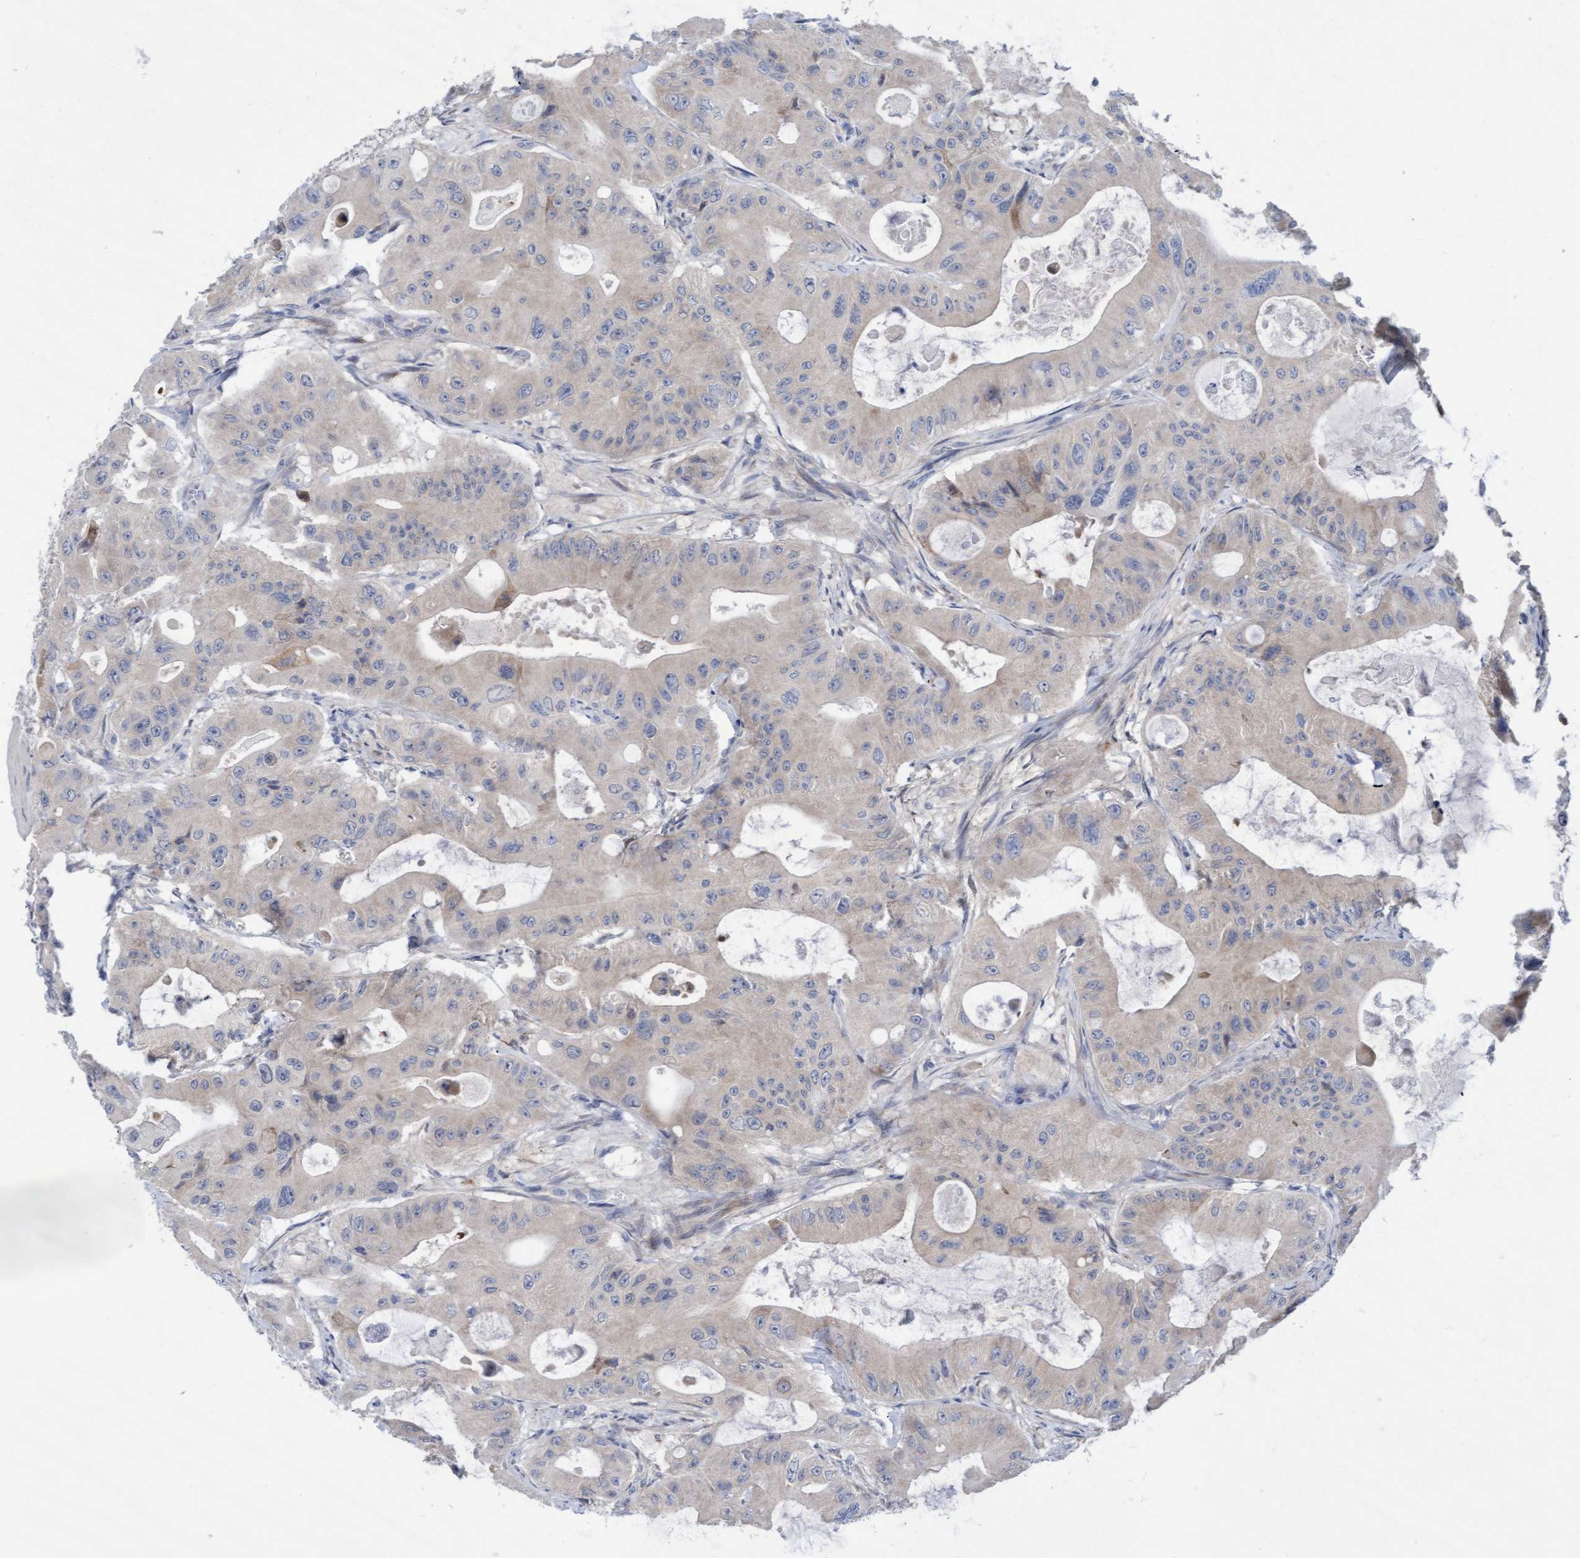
{"staining": {"intensity": "negative", "quantity": "none", "location": "none"}, "tissue": "colorectal cancer", "cell_type": "Tumor cells", "image_type": "cancer", "snomed": [{"axis": "morphology", "description": "Adenocarcinoma, NOS"}, {"axis": "topography", "description": "Colon"}], "caption": "Human colorectal cancer (adenocarcinoma) stained for a protein using immunohistochemistry (IHC) exhibits no positivity in tumor cells.", "gene": "PLCD1", "patient": {"sex": "female", "age": 46}}